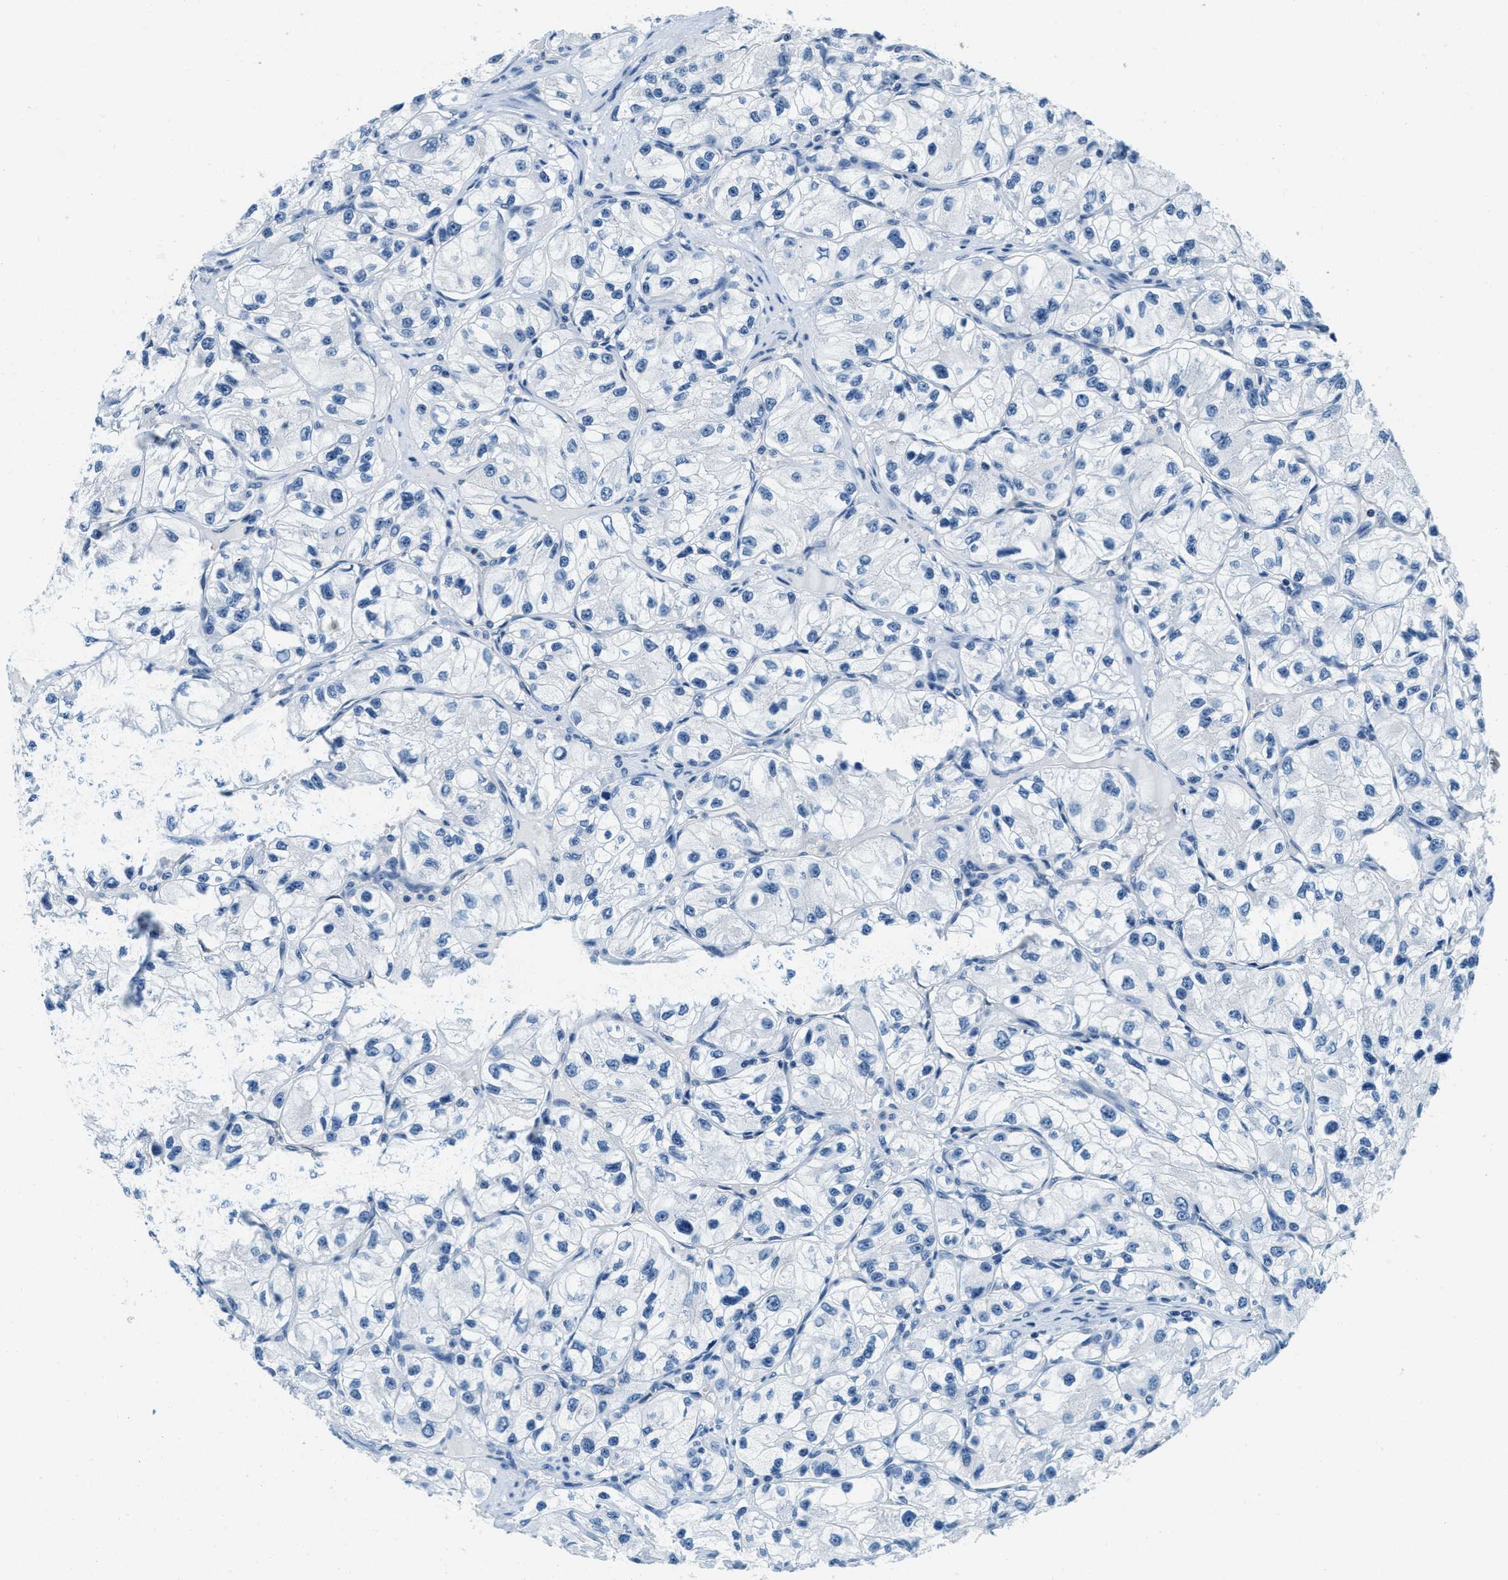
{"staining": {"intensity": "negative", "quantity": "none", "location": "none"}, "tissue": "renal cancer", "cell_type": "Tumor cells", "image_type": "cancer", "snomed": [{"axis": "morphology", "description": "Adenocarcinoma, NOS"}, {"axis": "topography", "description": "Kidney"}], "caption": "This histopathology image is of adenocarcinoma (renal) stained with immunohistochemistry to label a protein in brown with the nuclei are counter-stained blue. There is no positivity in tumor cells.", "gene": "CA4", "patient": {"sex": "female", "age": 57}}